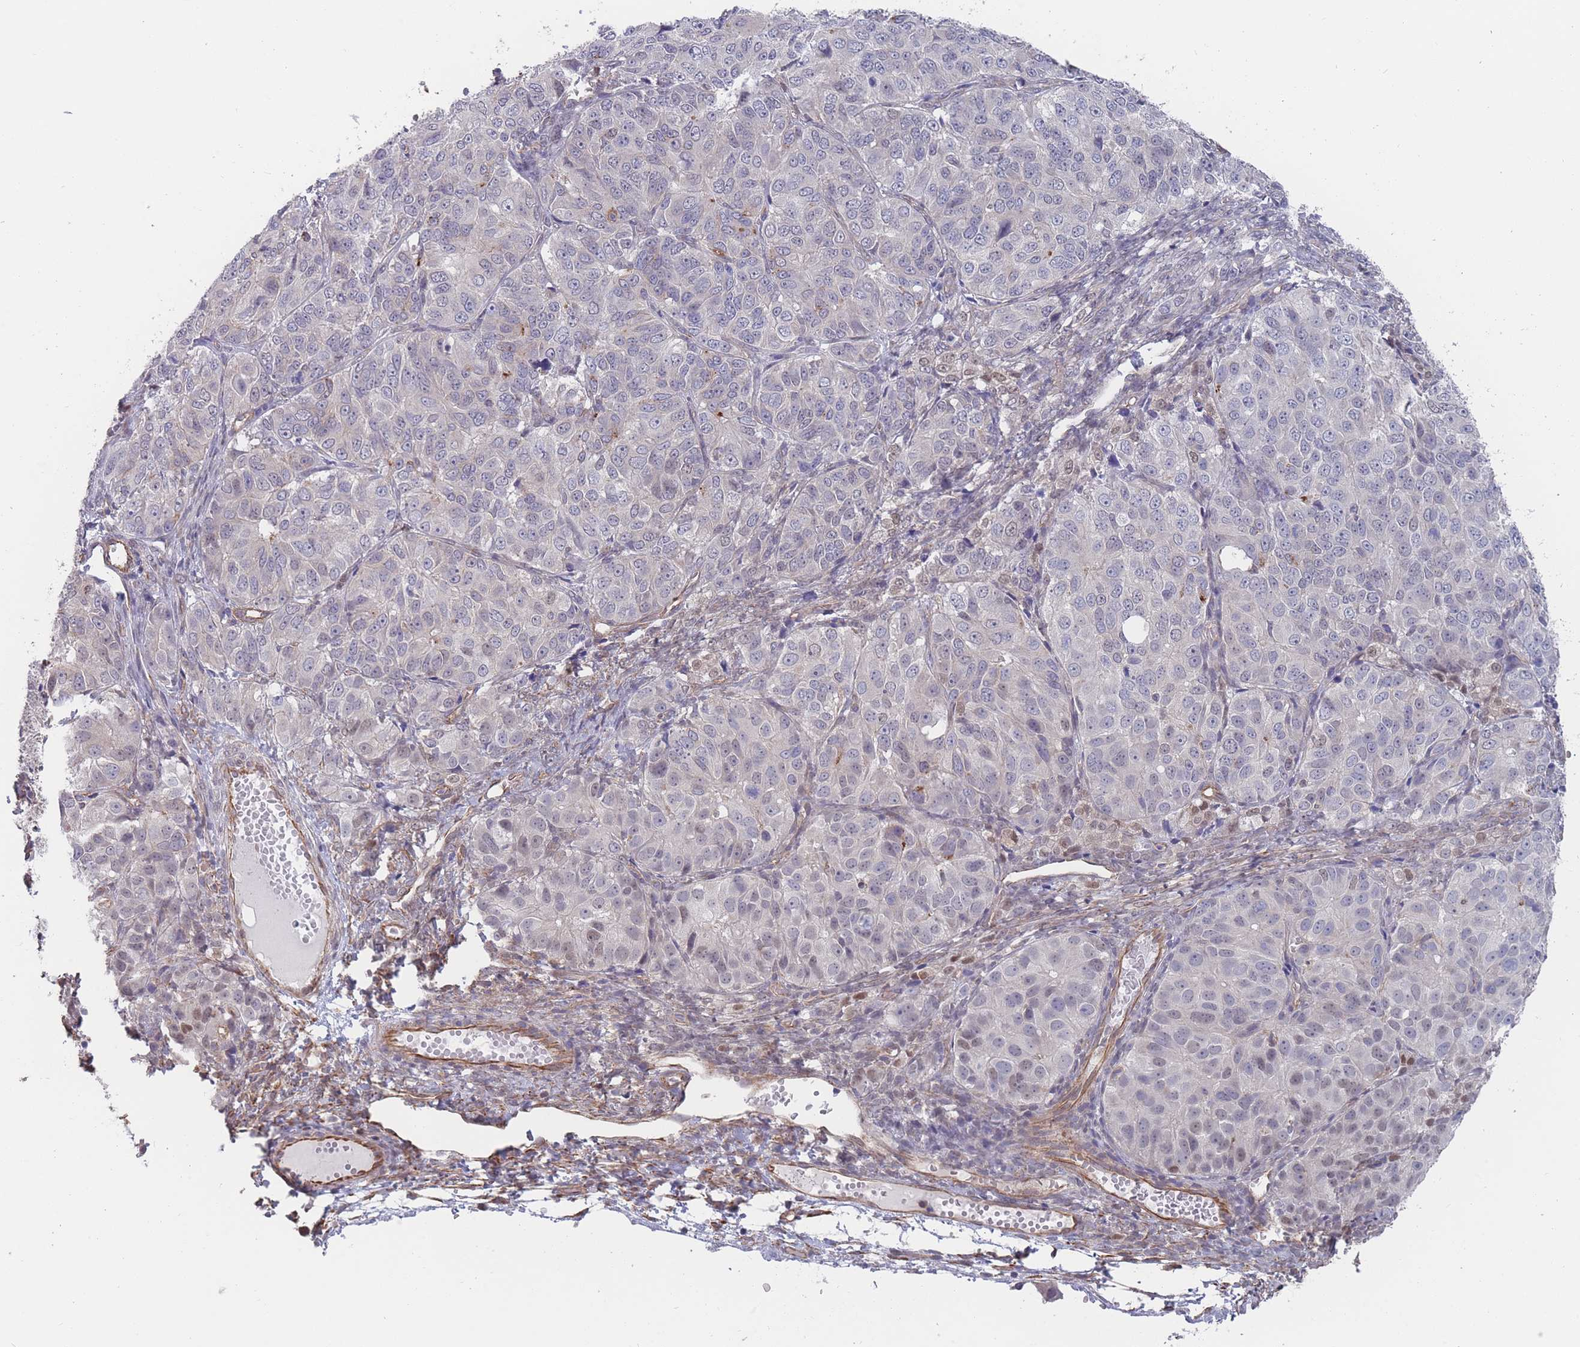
{"staining": {"intensity": "weak", "quantity": "<25%", "location": "nuclear"}, "tissue": "ovarian cancer", "cell_type": "Tumor cells", "image_type": "cancer", "snomed": [{"axis": "morphology", "description": "Carcinoma, endometroid"}, {"axis": "topography", "description": "Ovary"}], "caption": "The photomicrograph displays no staining of tumor cells in ovarian endometroid carcinoma.", "gene": "SLC1A6", "patient": {"sex": "female", "age": 51}}